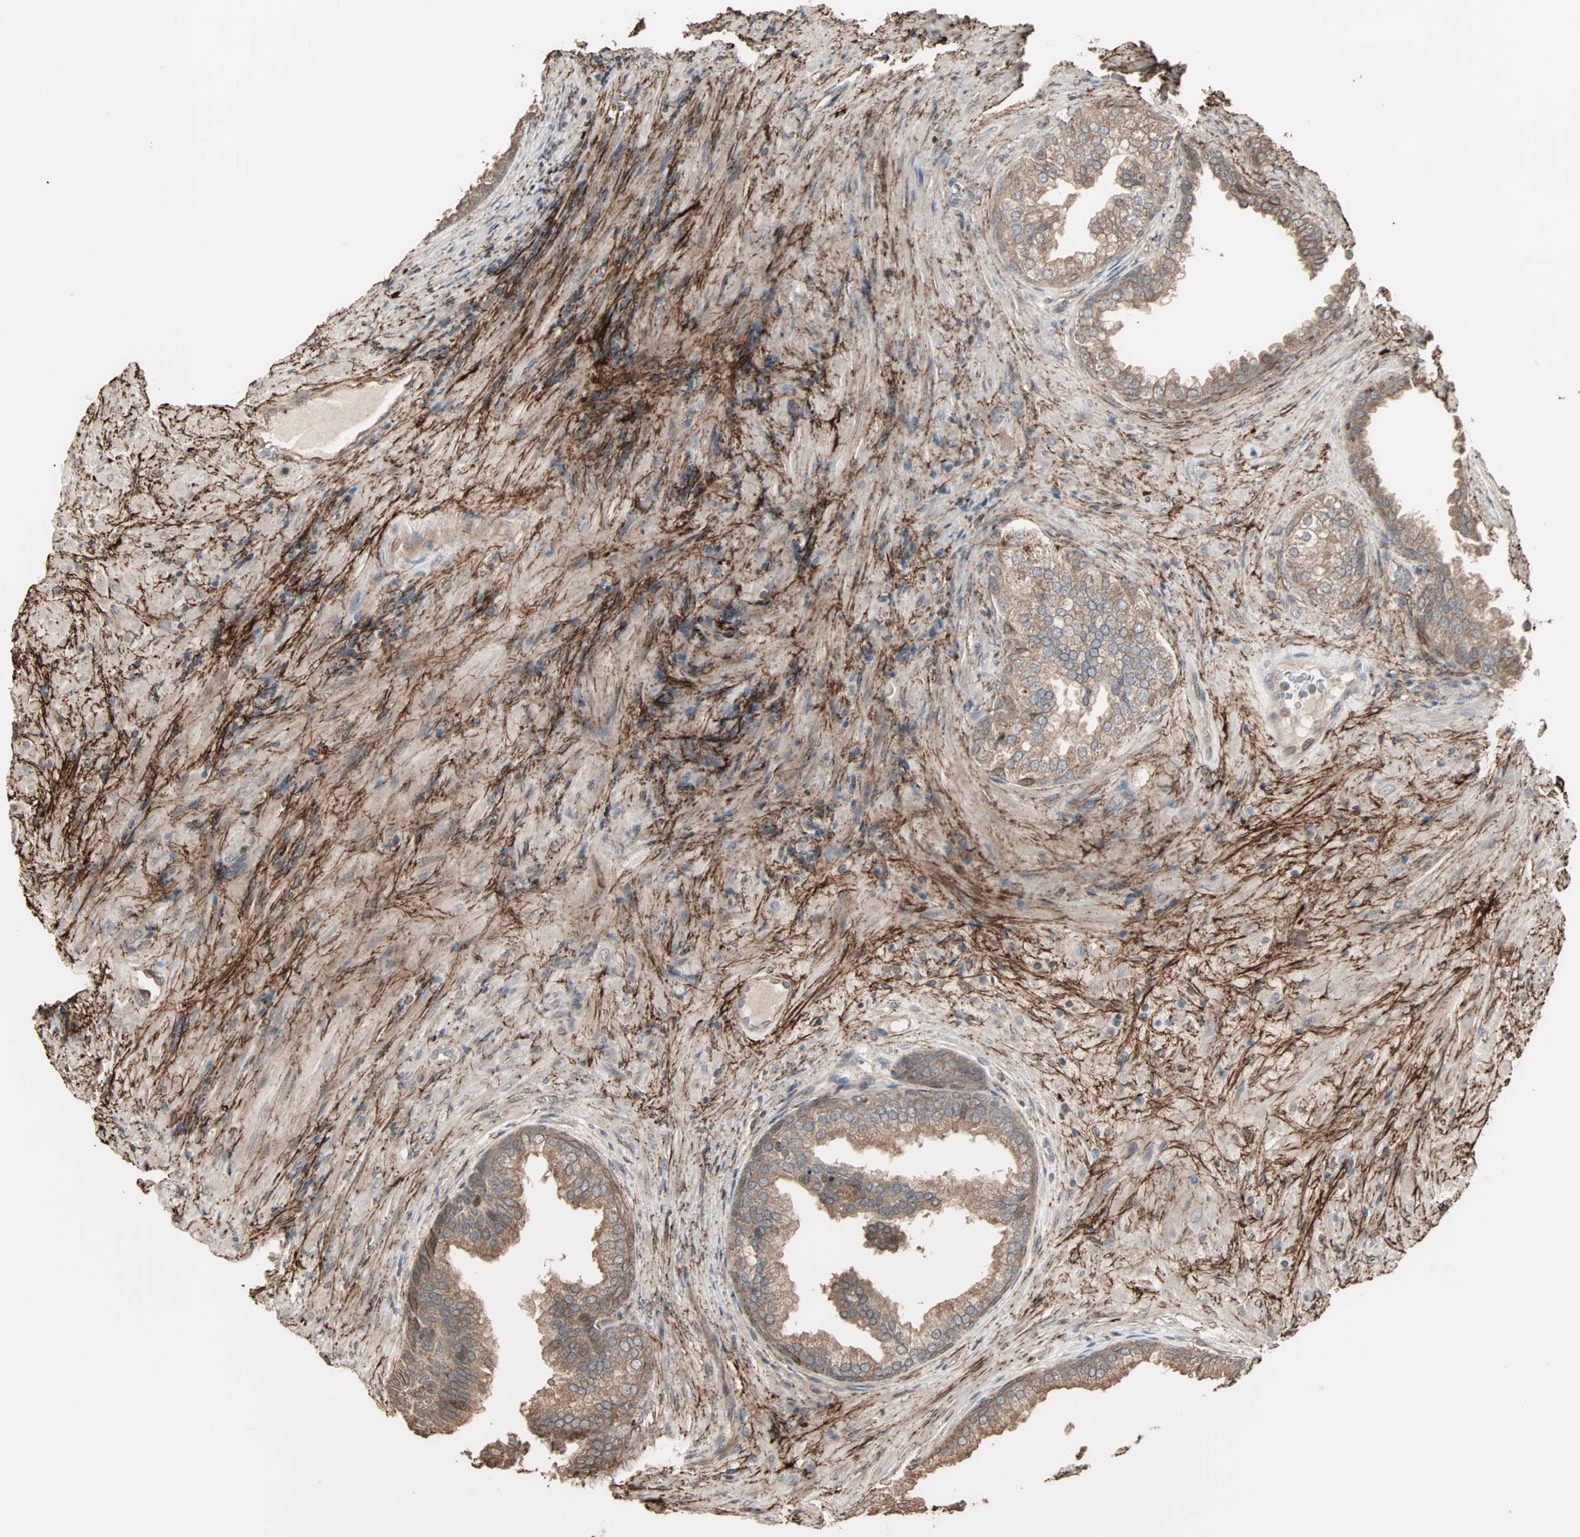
{"staining": {"intensity": "moderate", "quantity": ">75%", "location": "cytoplasmic/membranous"}, "tissue": "prostate", "cell_type": "Glandular cells", "image_type": "normal", "snomed": [{"axis": "morphology", "description": "Normal tissue, NOS"}, {"axis": "topography", "description": "Prostate"}], "caption": "Human prostate stained with a brown dye reveals moderate cytoplasmic/membranous positive positivity in about >75% of glandular cells.", "gene": "CALCRL", "patient": {"sex": "male", "age": 76}}